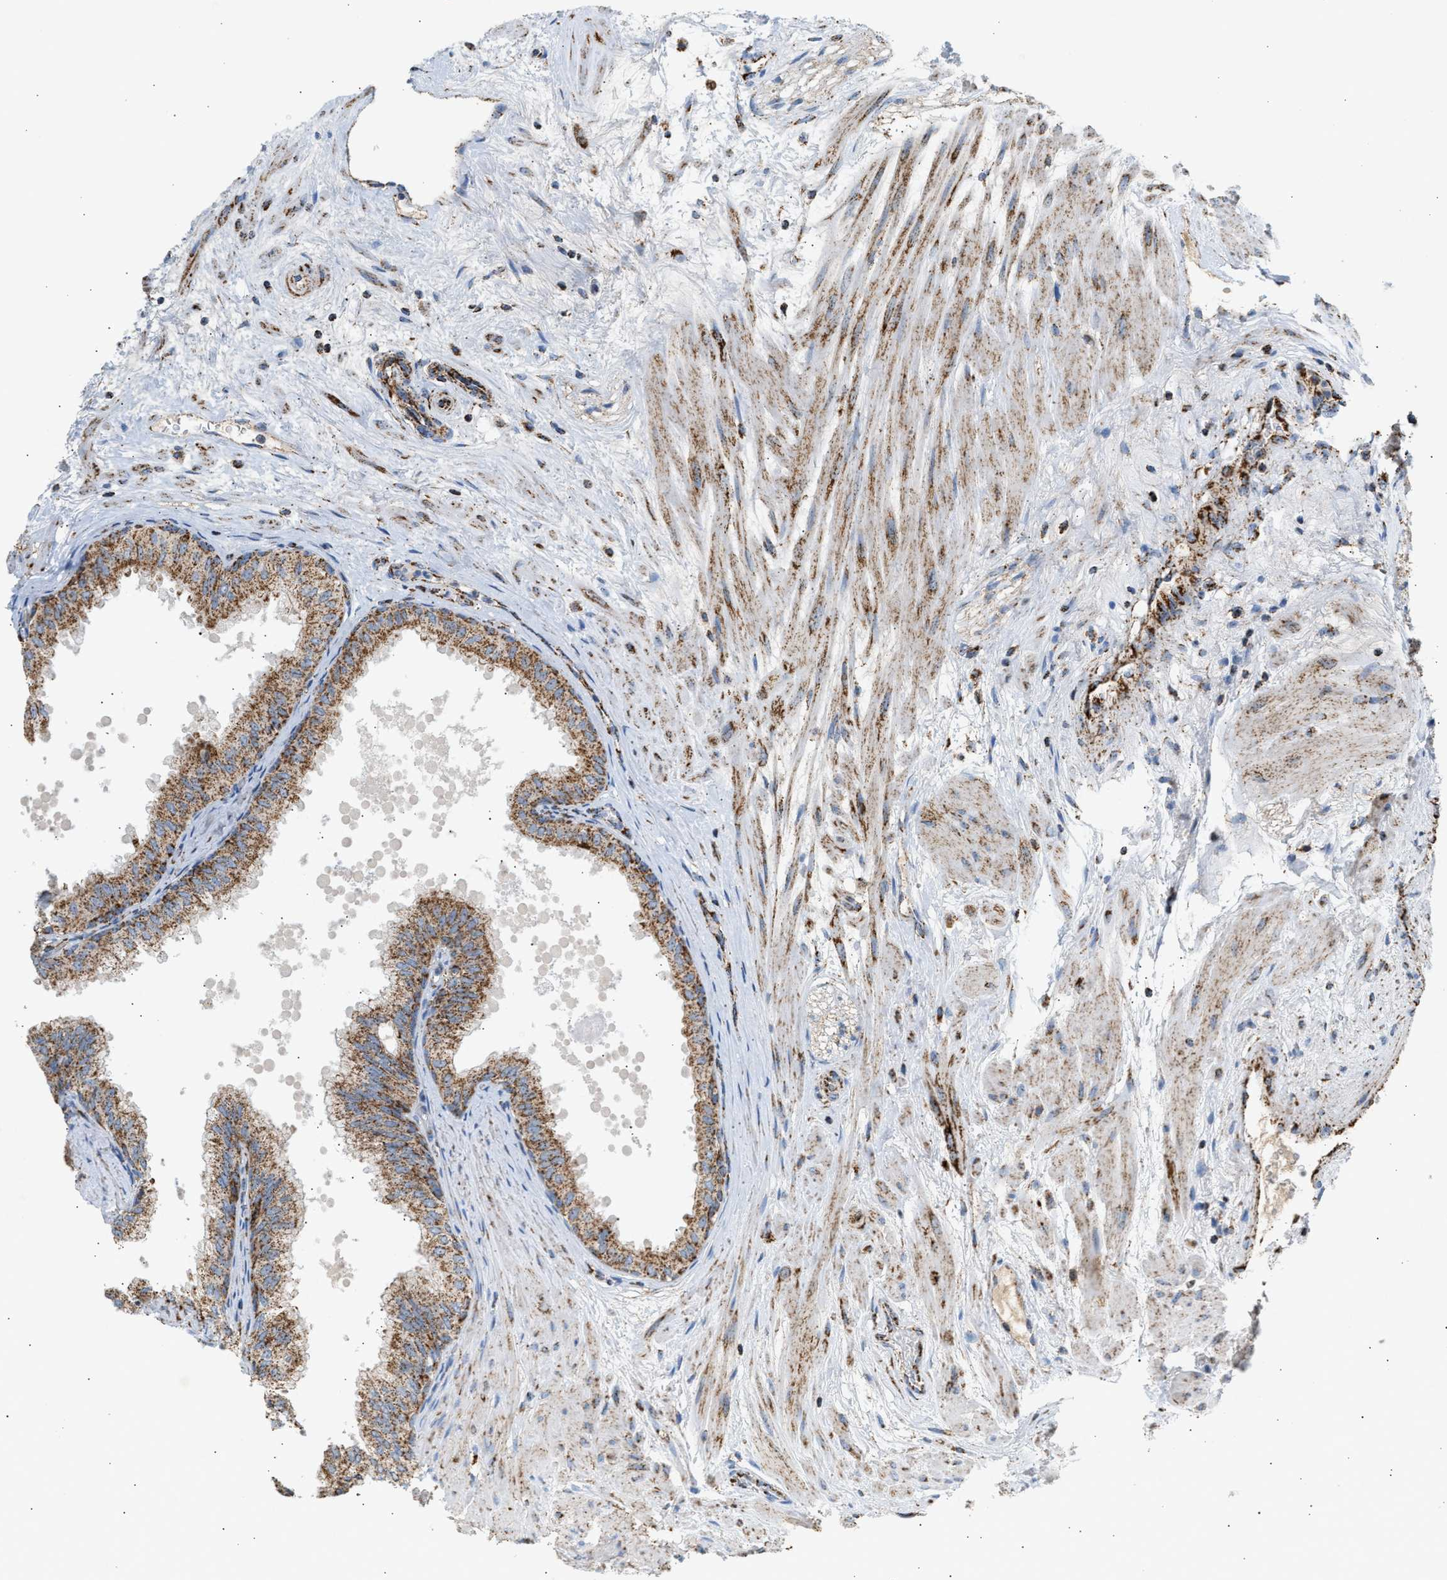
{"staining": {"intensity": "strong", "quantity": ">75%", "location": "cytoplasmic/membranous"}, "tissue": "seminal vesicle", "cell_type": "Glandular cells", "image_type": "normal", "snomed": [{"axis": "morphology", "description": "Normal tissue, NOS"}, {"axis": "topography", "description": "Prostate"}, {"axis": "topography", "description": "Seminal veicle"}], "caption": "High-power microscopy captured an immunohistochemistry histopathology image of benign seminal vesicle, revealing strong cytoplasmic/membranous staining in approximately >75% of glandular cells. The staining is performed using DAB (3,3'-diaminobenzidine) brown chromogen to label protein expression. The nuclei are counter-stained blue using hematoxylin.", "gene": "OGDH", "patient": {"sex": "male", "age": 60}}